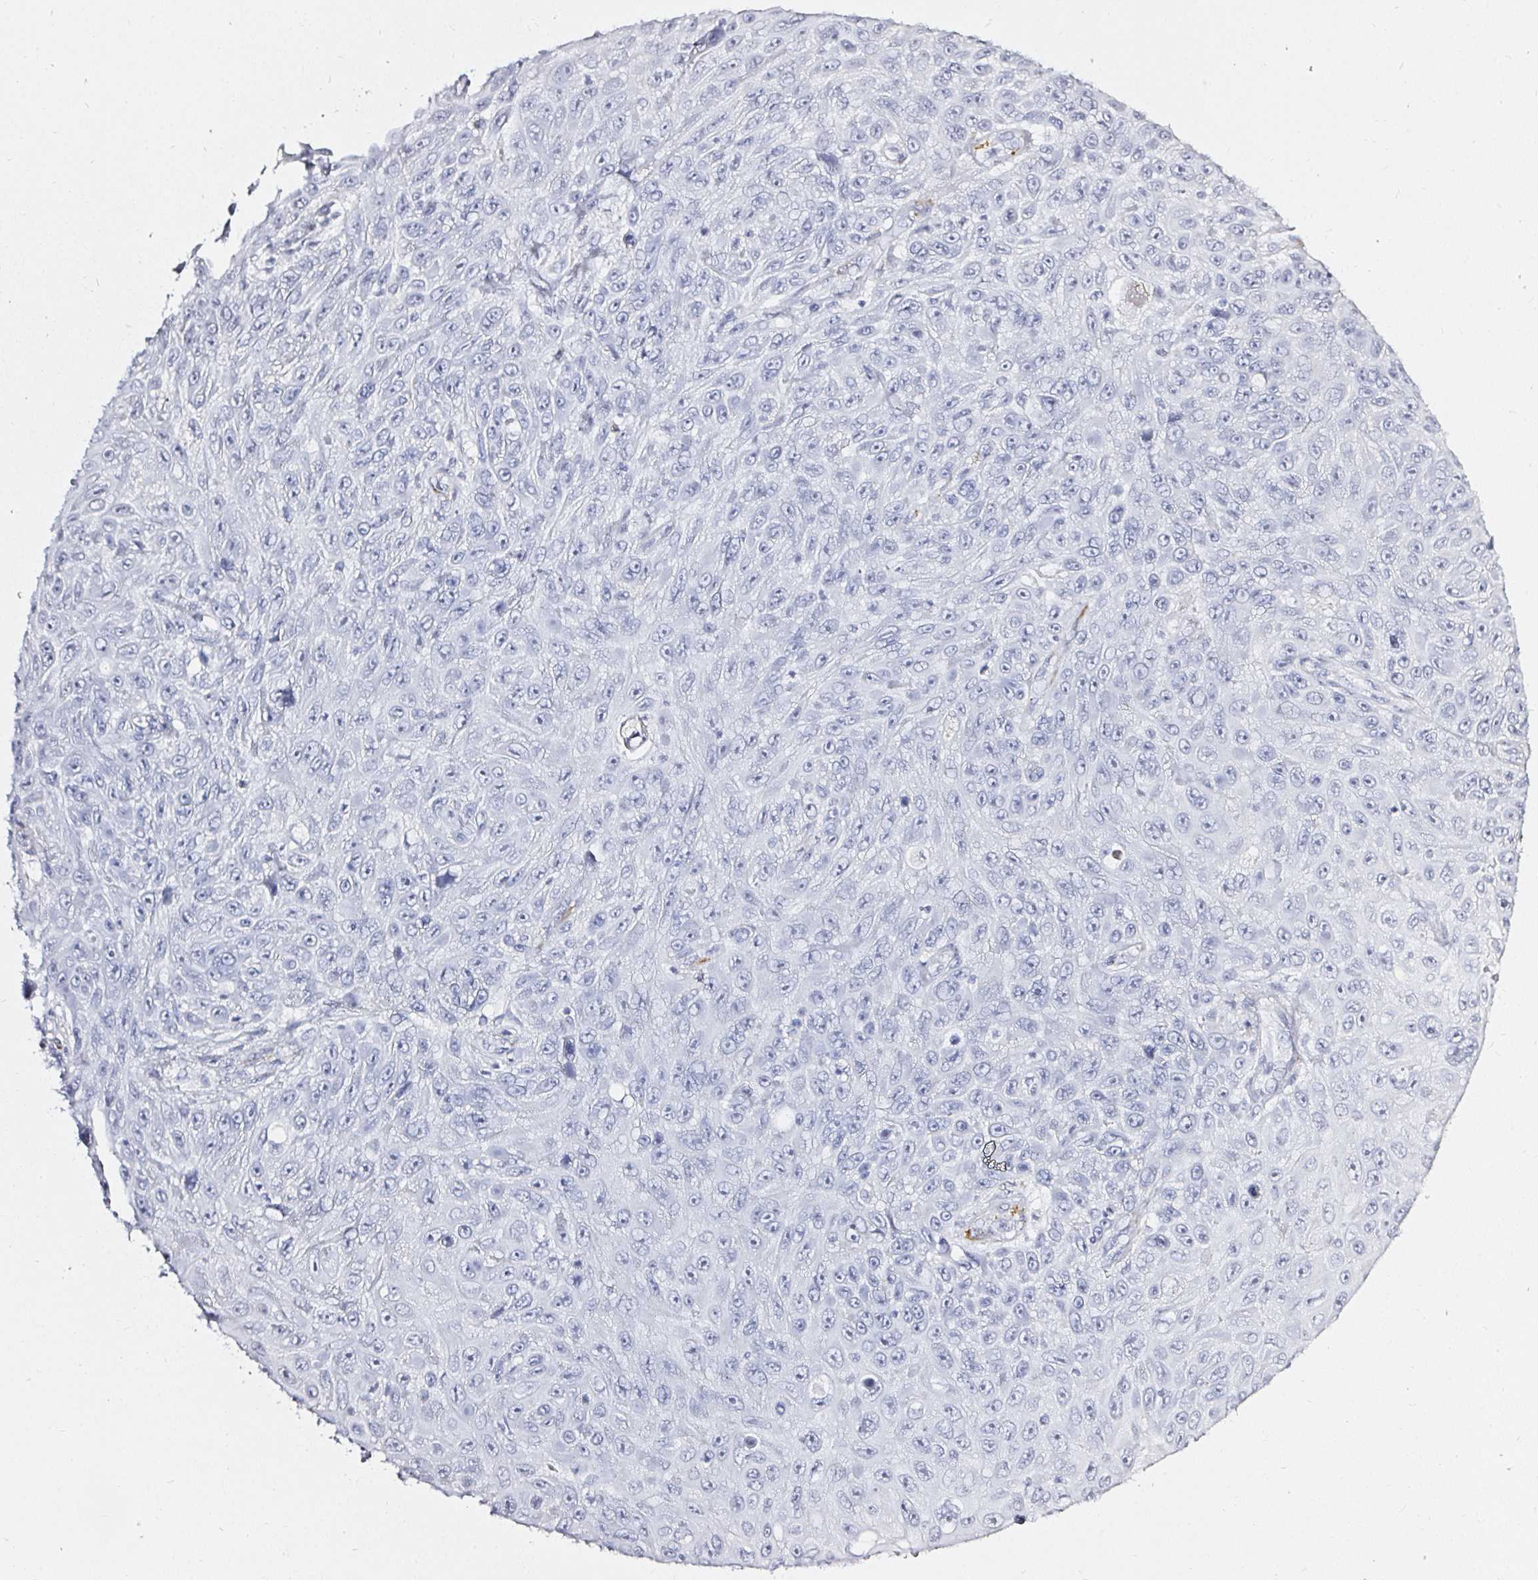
{"staining": {"intensity": "negative", "quantity": "none", "location": "none"}, "tissue": "skin cancer", "cell_type": "Tumor cells", "image_type": "cancer", "snomed": [{"axis": "morphology", "description": "Squamous cell carcinoma, NOS"}, {"axis": "topography", "description": "Skin"}], "caption": "Tumor cells are negative for brown protein staining in skin cancer (squamous cell carcinoma). Brightfield microscopy of IHC stained with DAB (brown) and hematoxylin (blue), captured at high magnification.", "gene": "ACAN", "patient": {"sex": "male", "age": 82}}